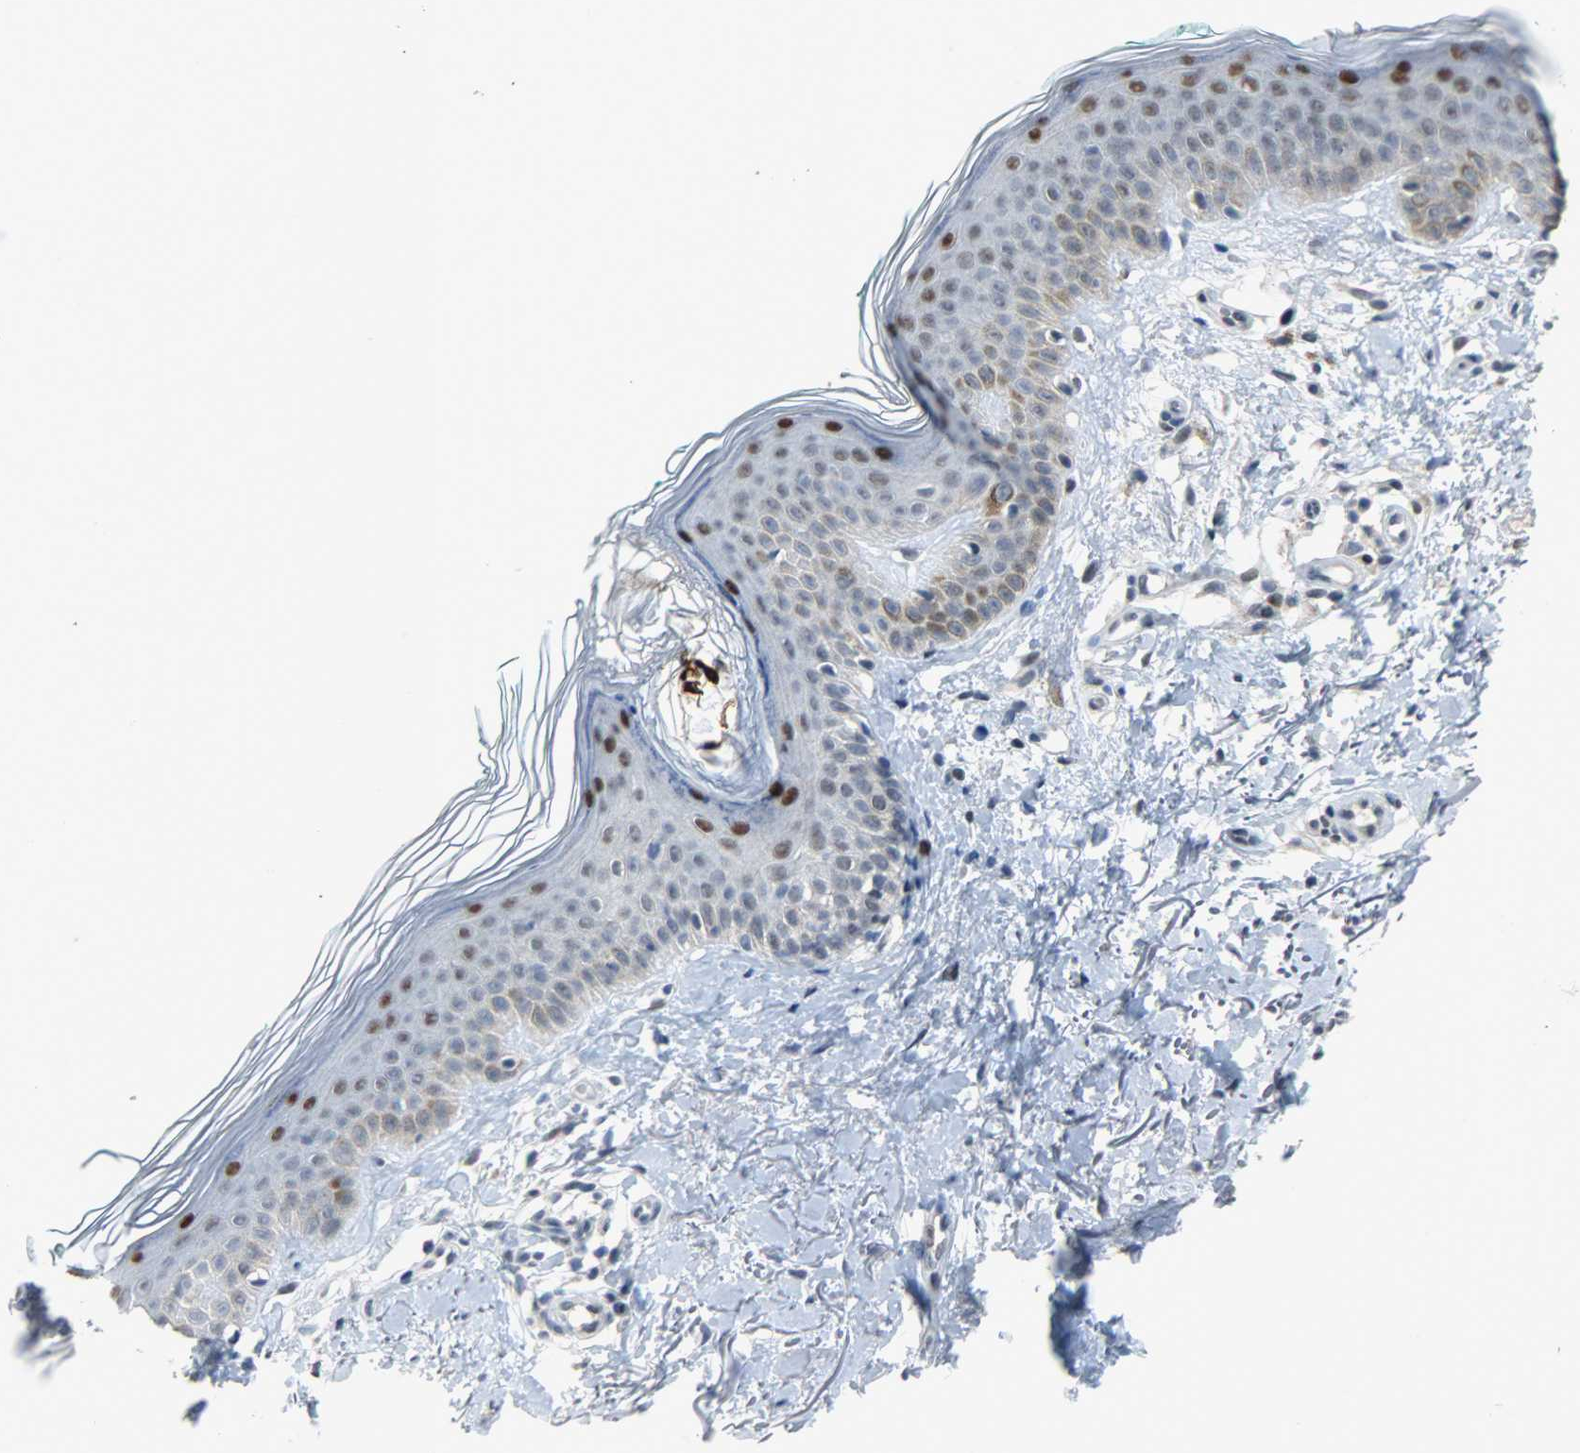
{"staining": {"intensity": "negative", "quantity": "none", "location": "none"}, "tissue": "skin", "cell_type": "Fibroblasts", "image_type": "normal", "snomed": [{"axis": "morphology", "description": "Normal tissue, NOS"}, {"axis": "topography", "description": "Skin"}], "caption": "Normal skin was stained to show a protein in brown. There is no significant expression in fibroblasts.", "gene": "PPARG", "patient": {"sex": "male", "age": 71}}